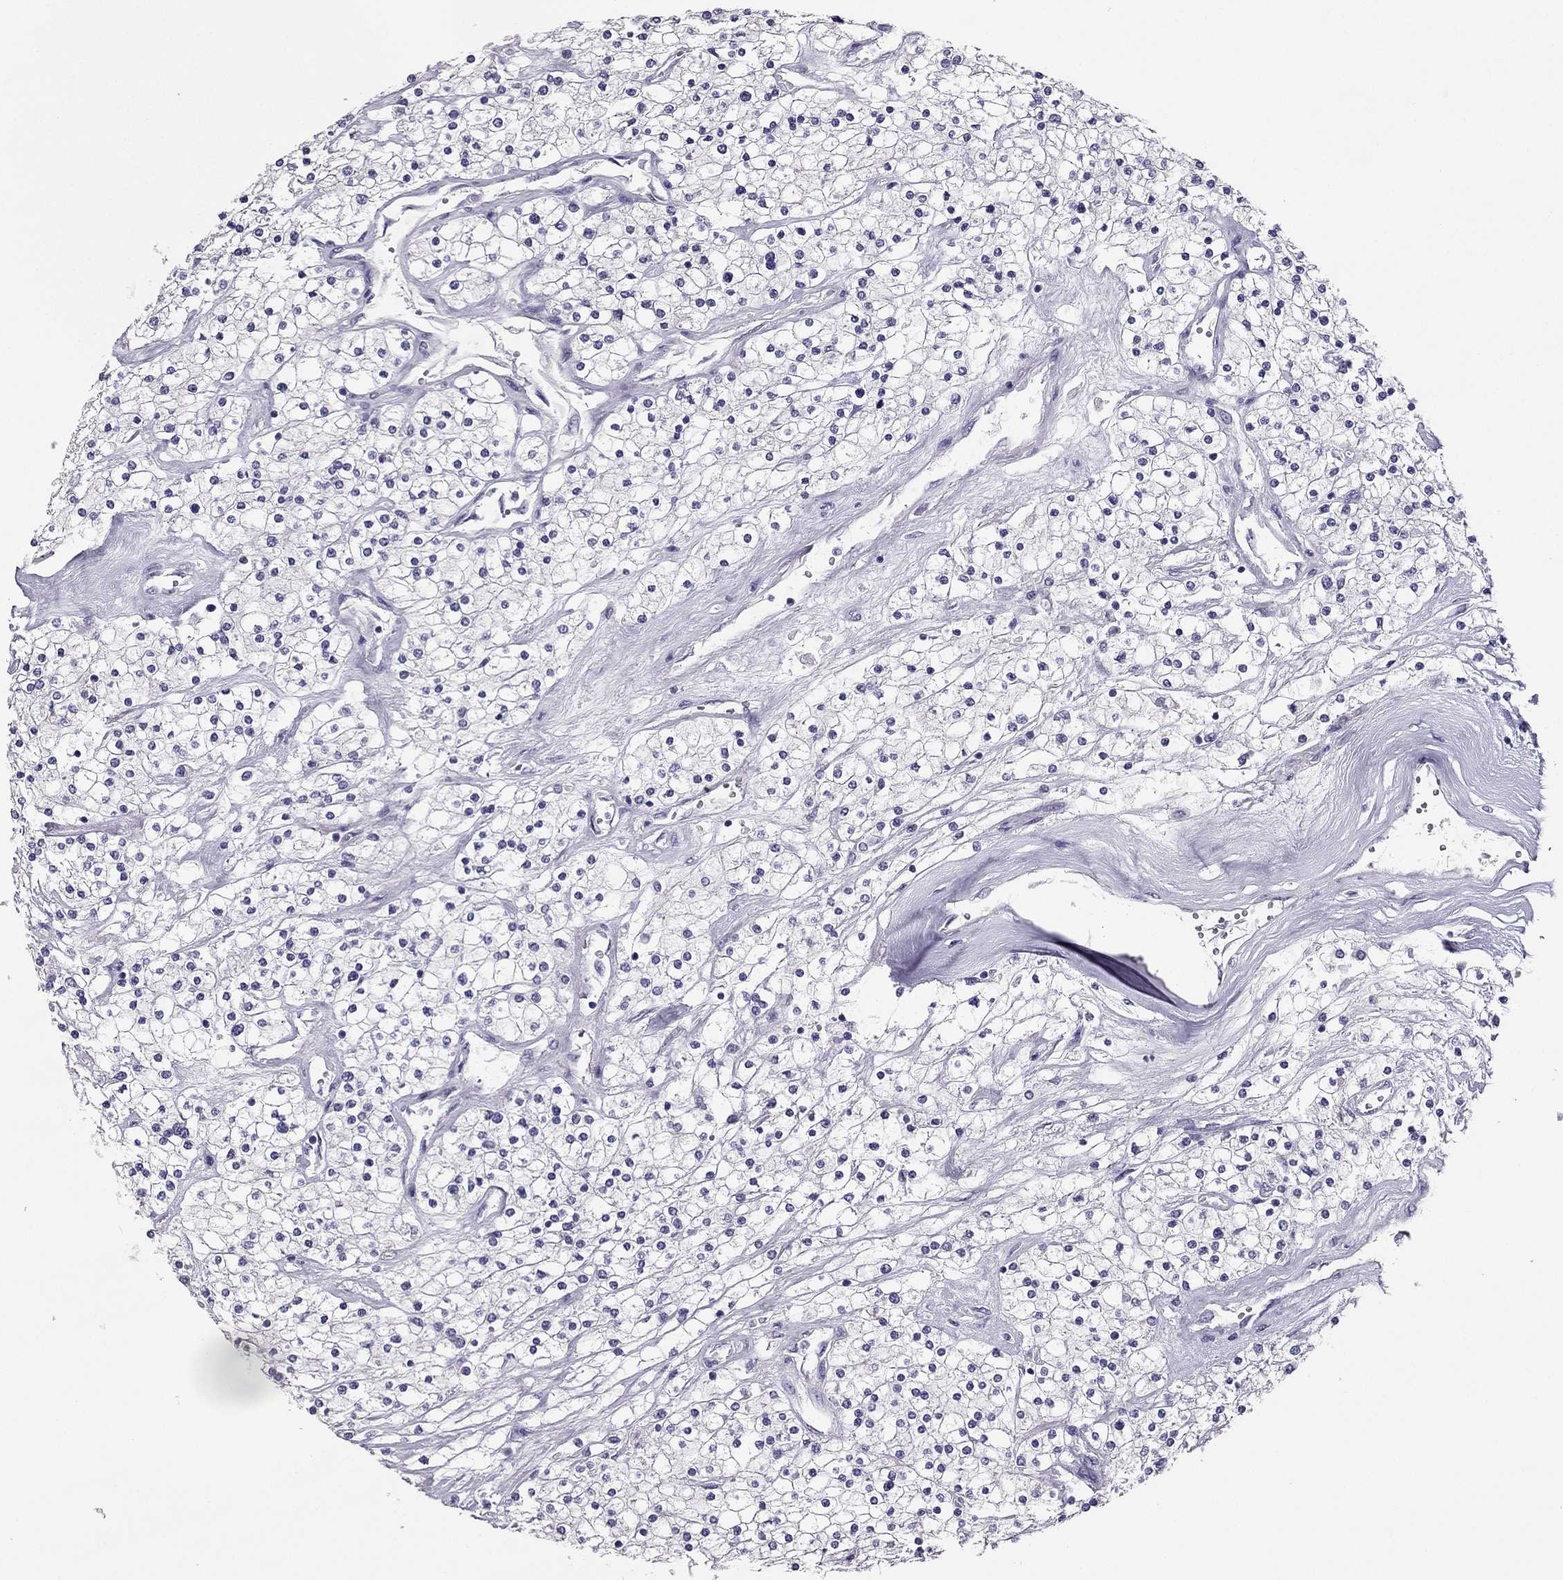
{"staining": {"intensity": "negative", "quantity": "none", "location": "none"}, "tissue": "renal cancer", "cell_type": "Tumor cells", "image_type": "cancer", "snomed": [{"axis": "morphology", "description": "Adenocarcinoma, NOS"}, {"axis": "topography", "description": "Kidney"}], "caption": "This is a micrograph of immunohistochemistry (IHC) staining of renal adenocarcinoma, which shows no expression in tumor cells.", "gene": "RHO", "patient": {"sex": "male", "age": 80}}